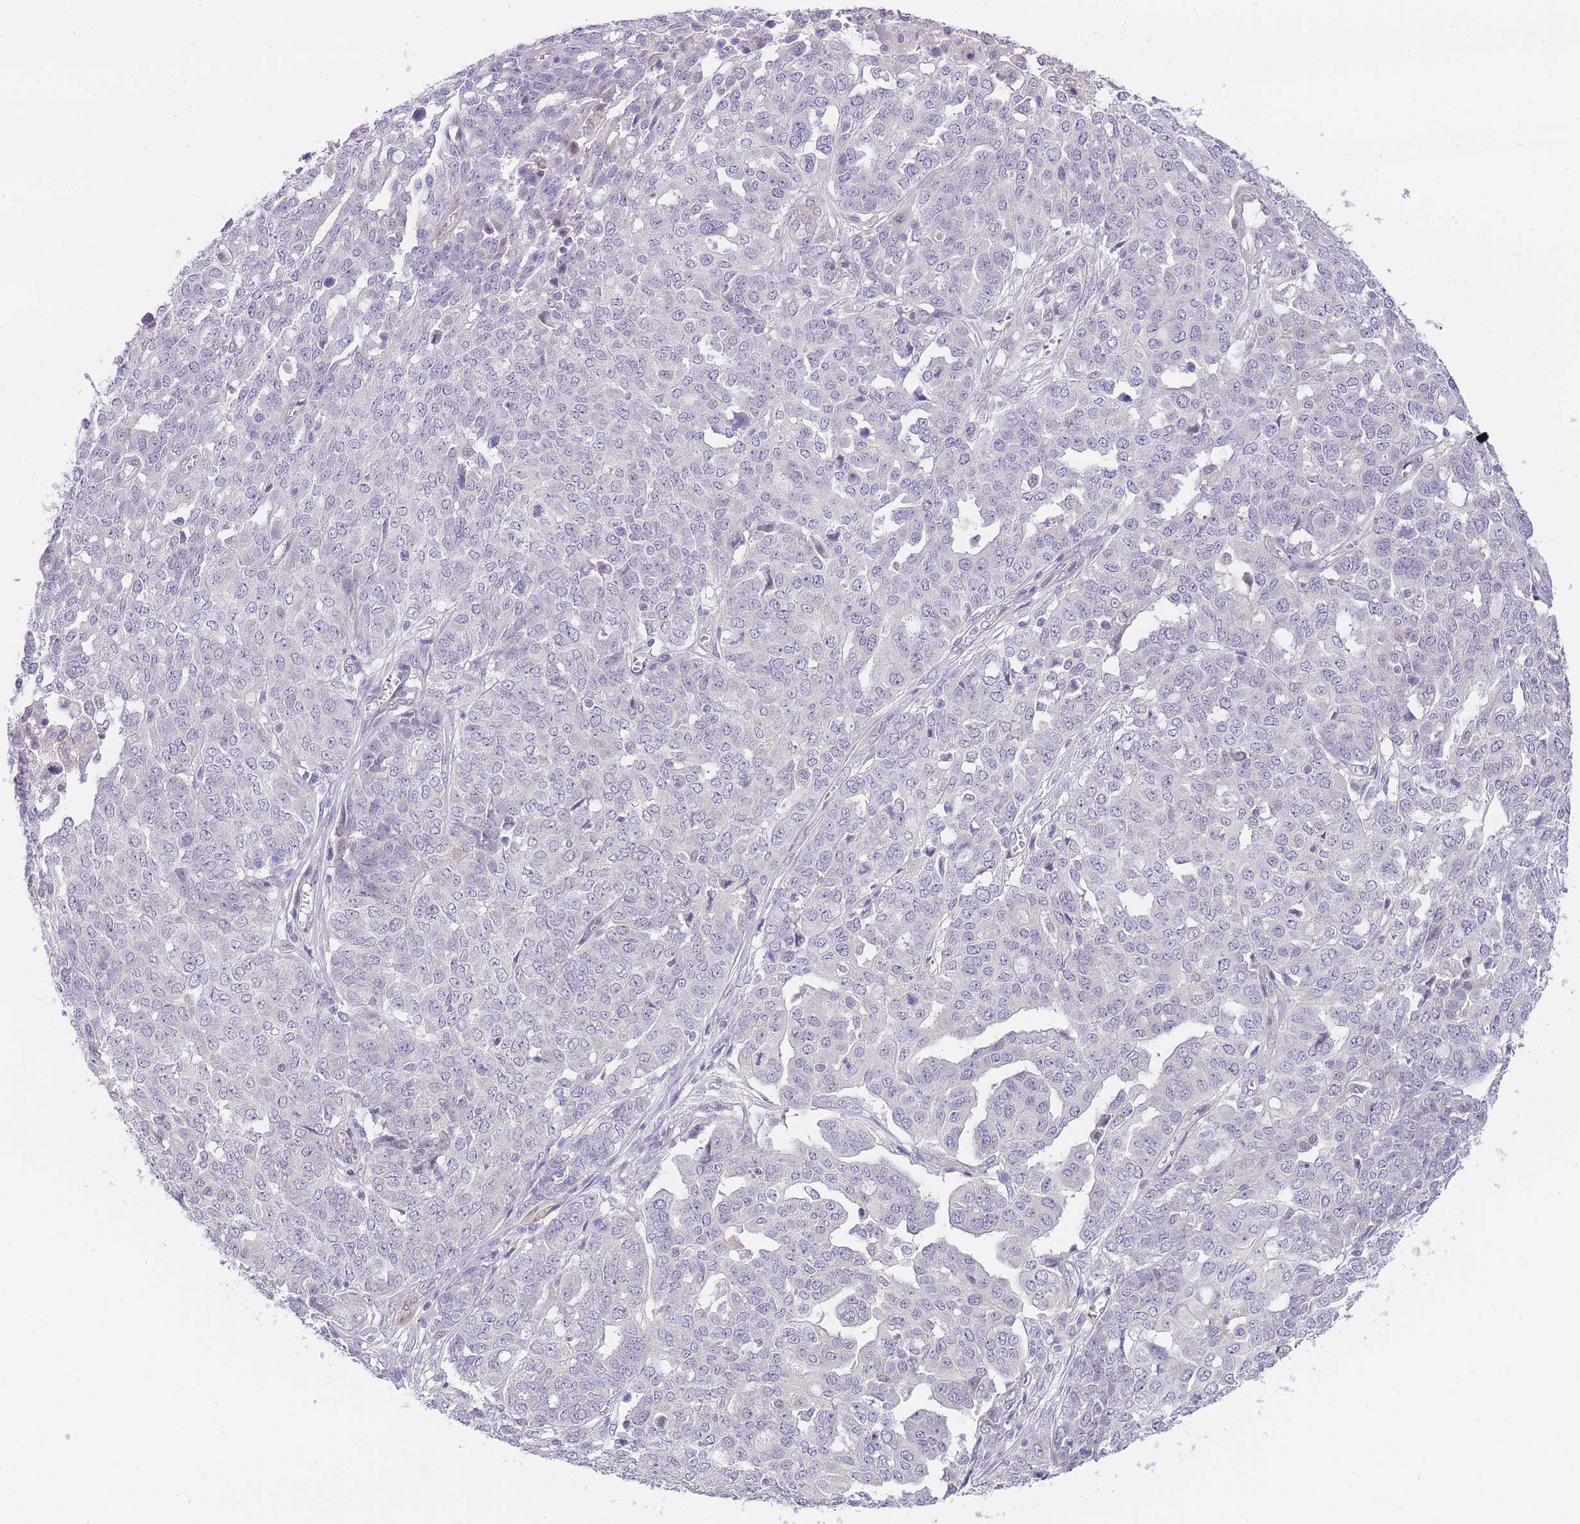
{"staining": {"intensity": "negative", "quantity": "none", "location": "none"}, "tissue": "ovarian cancer", "cell_type": "Tumor cells", "image_type": "cancer", "snomed": [{"axis": "morphology", "description": "Cystadenocarcinoma, serous, NOS"}, {"axis": "topography", "description": "Soft tissue"}, {"axis": "topography", "description": "Ovary"}], "caption": "Ovarian cancer stained for a protein using IHC exhibits no positivity tumor cells.", "gene": "S100PBP", "patient": {"sex": "female", "age": 57}}